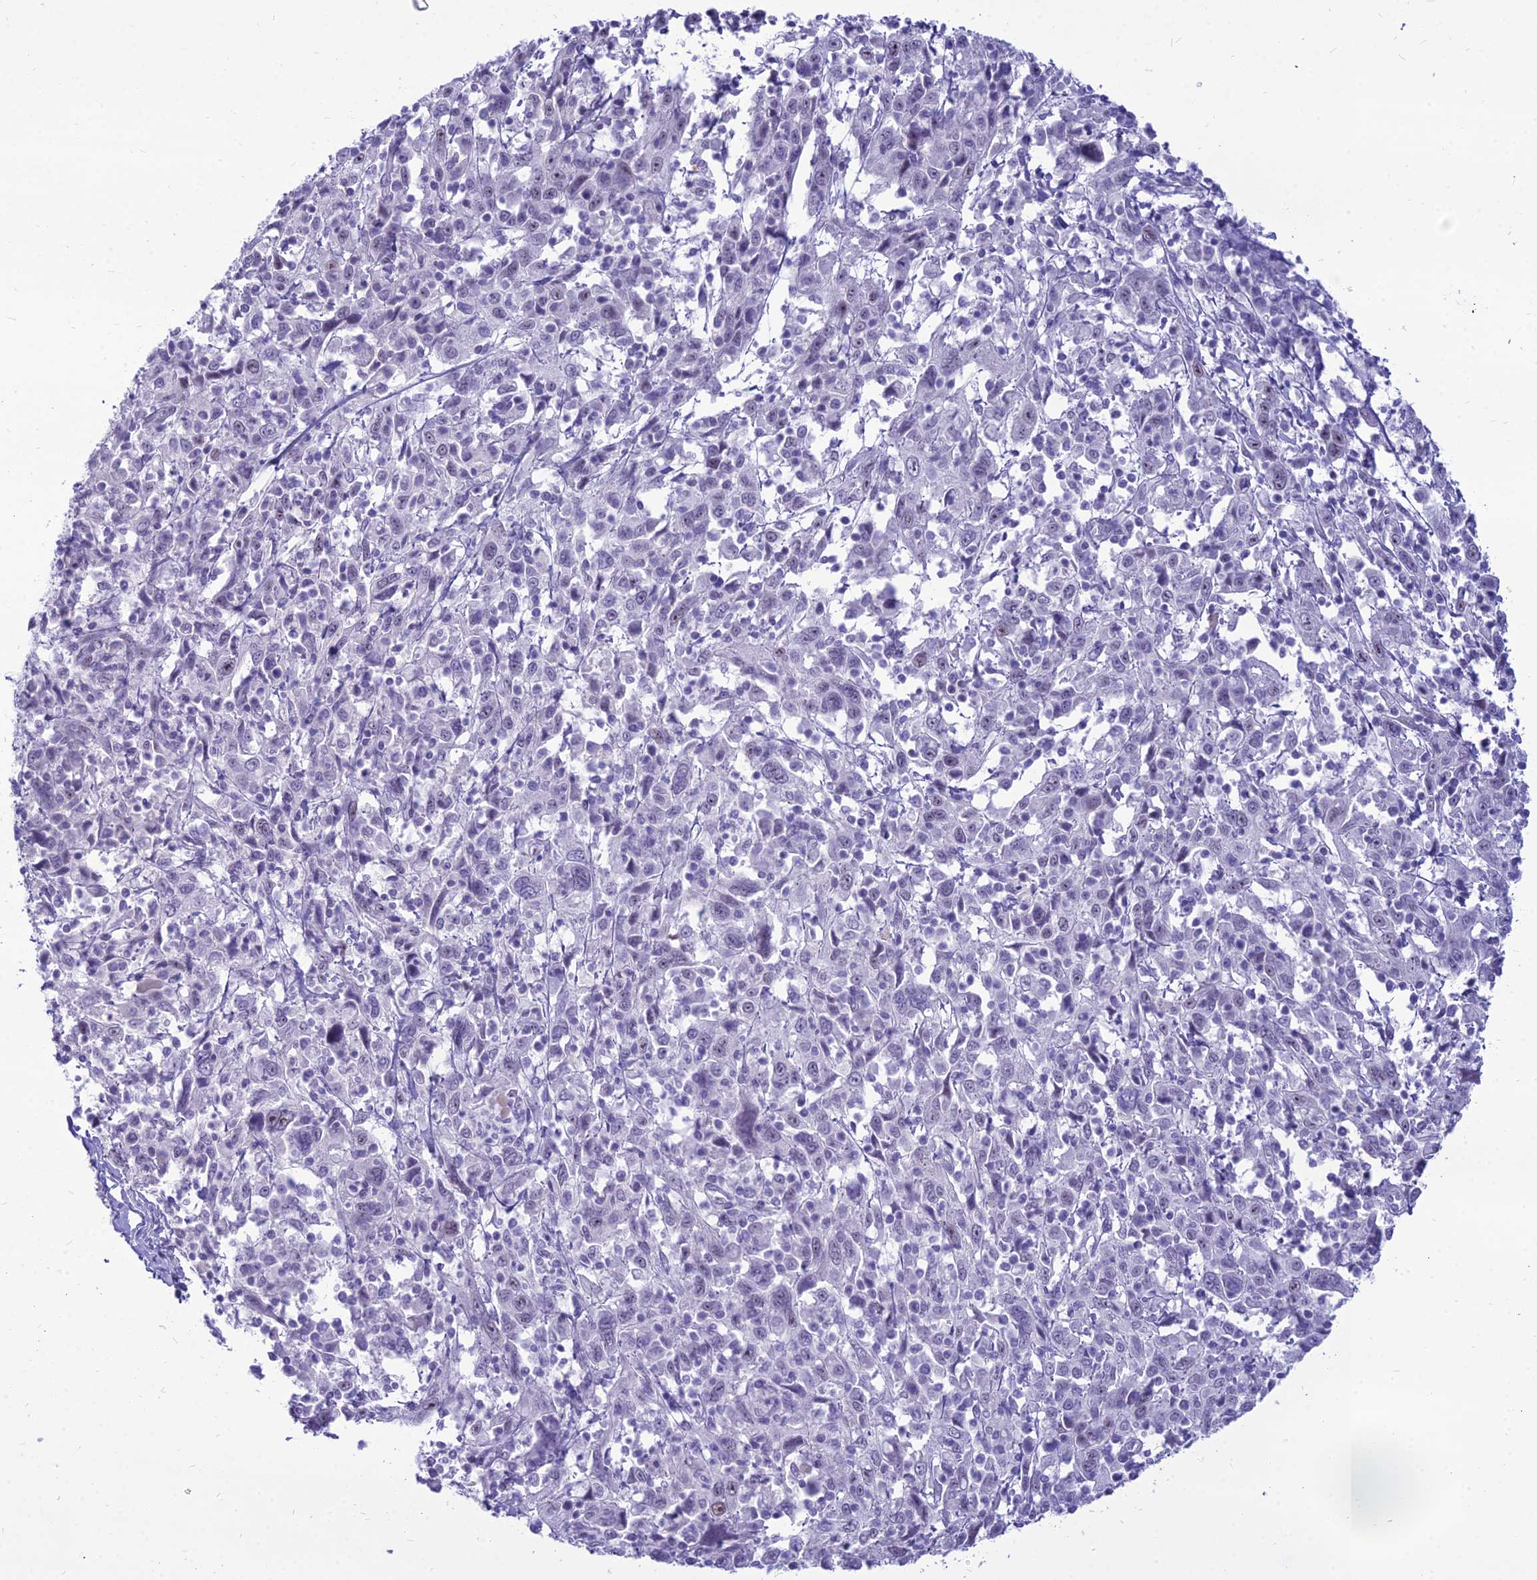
{"staining": {"intensity": "weak", "quantity": "<25%", "location": "nuclear"}, "tissue": "cervical cancer", "cell_type": "Tumor cells", "image_type": "cancer", "snomed": [{"axis": "morphology", "description": "Squamous cell carcinoma, NOS"}, {"axis": "topography", "description": "Cervix"}], "caption": "Immunohistochemical staining of human cervical squamous cell carcinoma reveals no significant expression in tumor cells. (IHC, brightfield microscopy, high magnification).", "gene": "DHX40", "patient": {"sex": "female", "age": 46}}